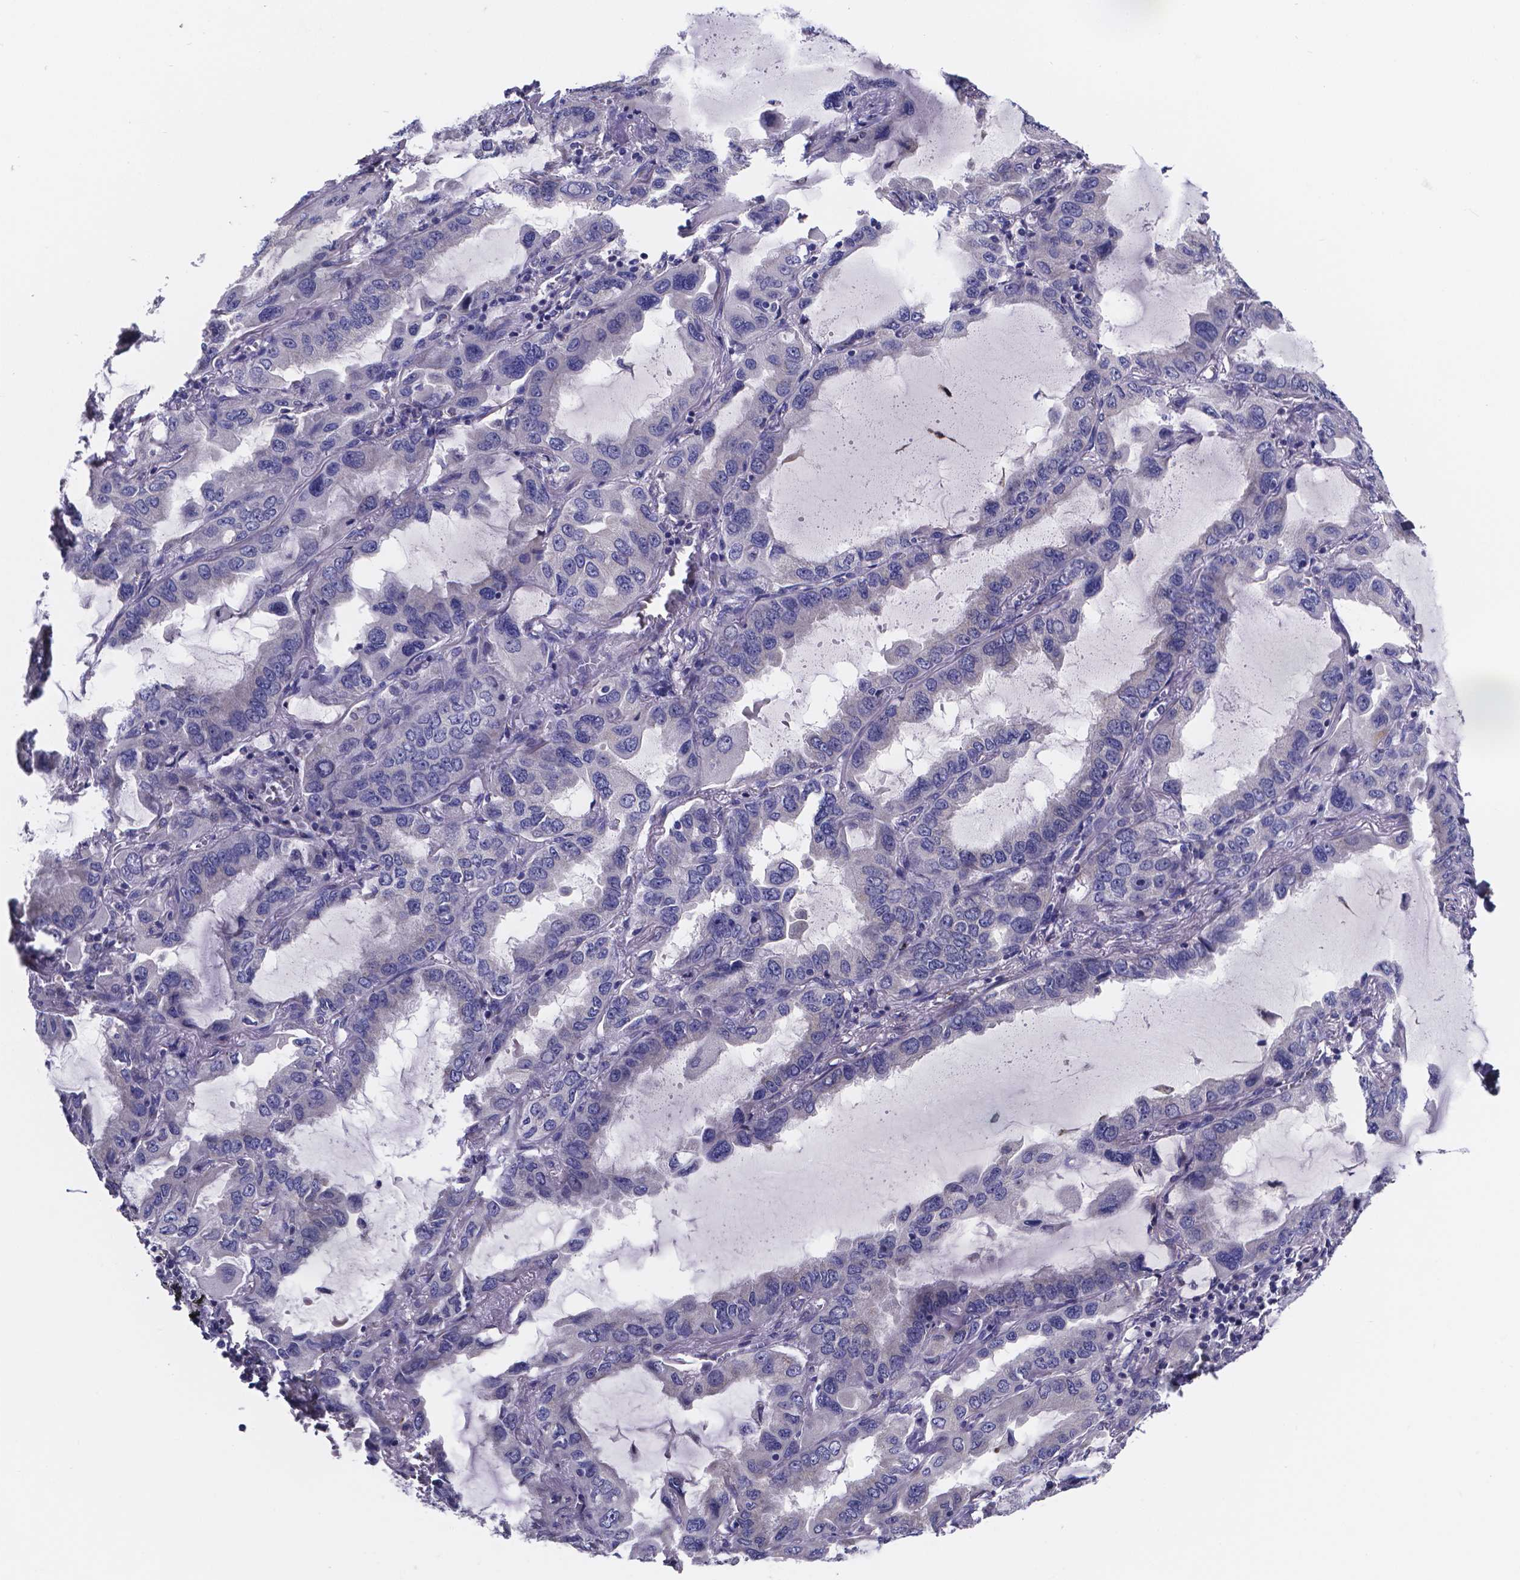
{"staining": {"intensity": "negative", "quantity": "none", "location": "none"}, "tissue": "lung cancer", "cell_type": "Tumor cells", "image_type": "cancer", "snomed": [{"axis": "morphology", "description": "Adenocarcinoma, NOS"}, {"axis": "topography", "description": "Lung"}], "caption": "This histopathology image is of lung adenocarcinoma stained with immunohistochemistry to label a protein in brown with the nuclei are counter-stained blue. There is no expression in tumor cells.", "gene": "SFRP4", "patient": {"sex": "male", "age": 64}}